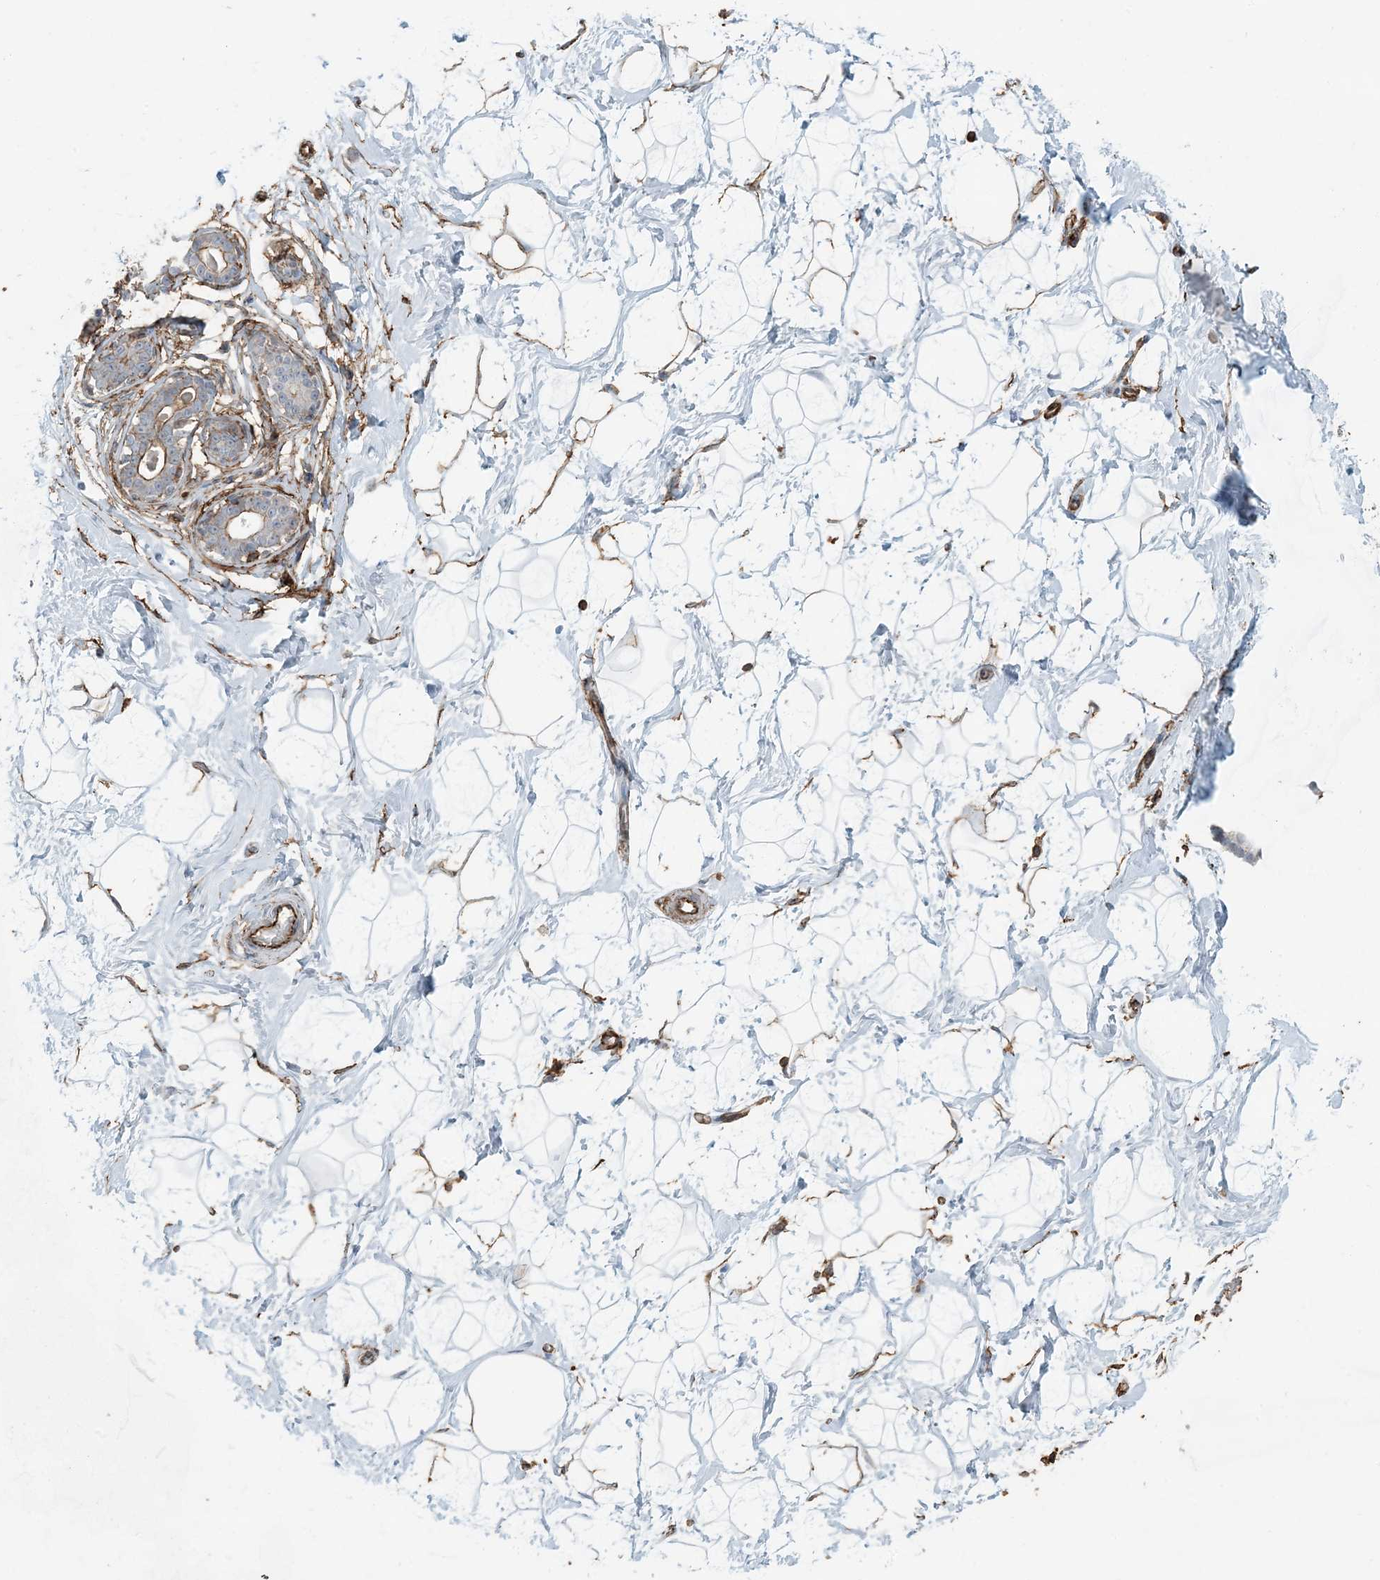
{"staining": {"intensity": "negative", "quantity": "none", "location": "none"}, "tissue": "breast", "cell_type": "Adipocytes", "image_type": "normal", "snomed": [{"axis": "morphology", "description": "Normal tissue, NOS"}, {"axis": "morphology", "description": "Adenoma, NOS"}, {"axis": "topography", "description": "Breast"}], "caption": "DAB (3,3'-diaminobenzidine) immunohistochemical staining of unremarkable breast shows no significant expression in adipocytes. (Brightfield microscopy of DAB (3,3'-diaminobenzidine) immunohistochemistry at high magnification).", "gene": "APOBEC3C", "patient": {"sex": "female", "age": 23}}